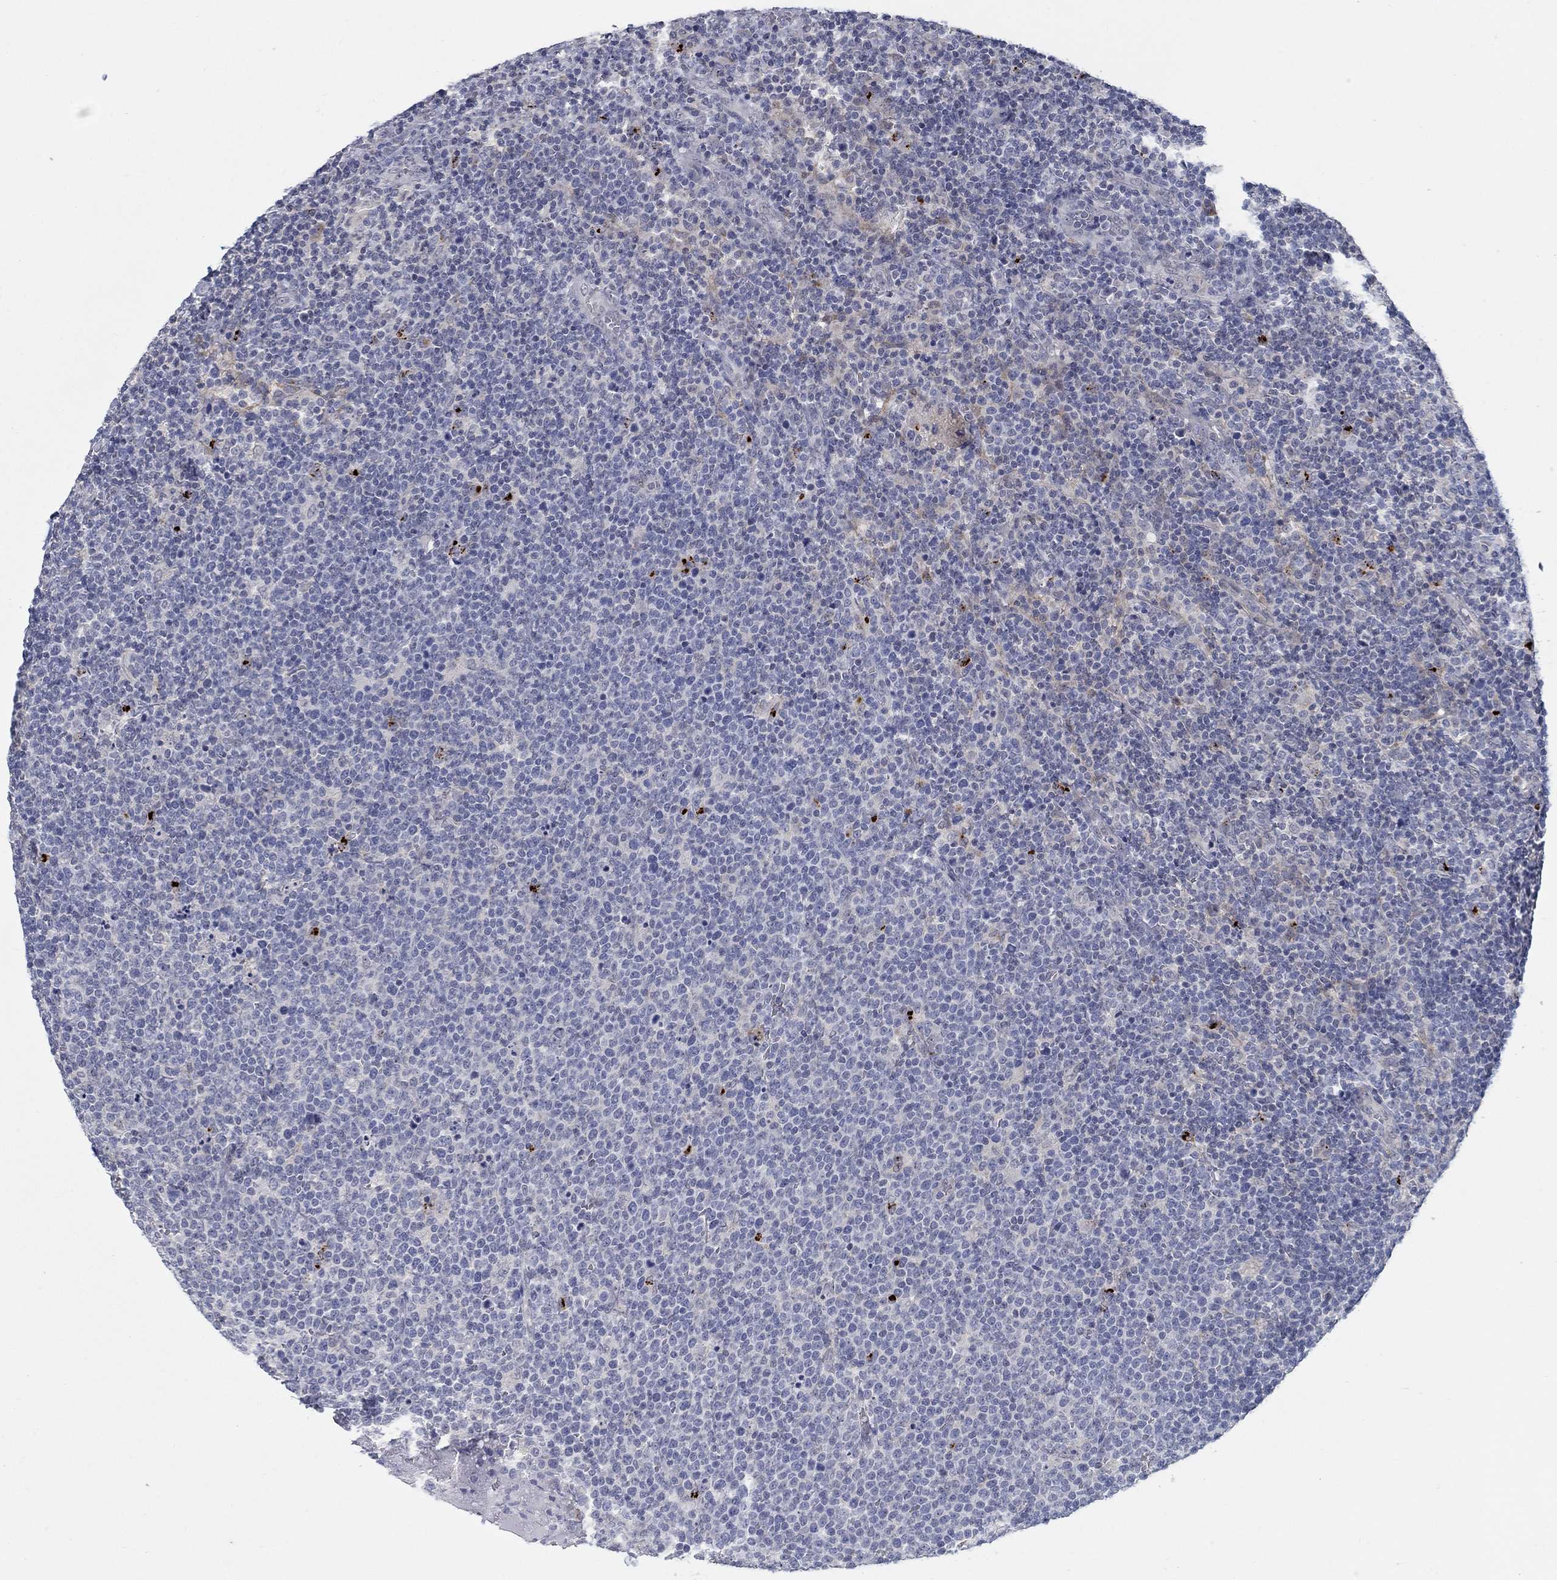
{"staining": {"intensity": "negative", "quantity": "none", "location": "none"}, "tissue": "lymphoma", "cell_type": "Tumor cells", "image_type": "cancer", "snomed": [{"axis": "morphology", "description": "Malignant lymphoma, non-Hodgkin's type, High grade"}, {"axis": "topography", "description": "Lymph node"}], "caption": "A micrograph of lymphoma stained for a protein displays no brown staining in tumor cells. (Stains: DAB (3,3'-diaminobenzidine) IHC with hematoxylin counter stain, Microscopy: brightfield microscopy at high magnification).", "gene": "MTSS2", "patient": {"sex": "male", "age": 61}}